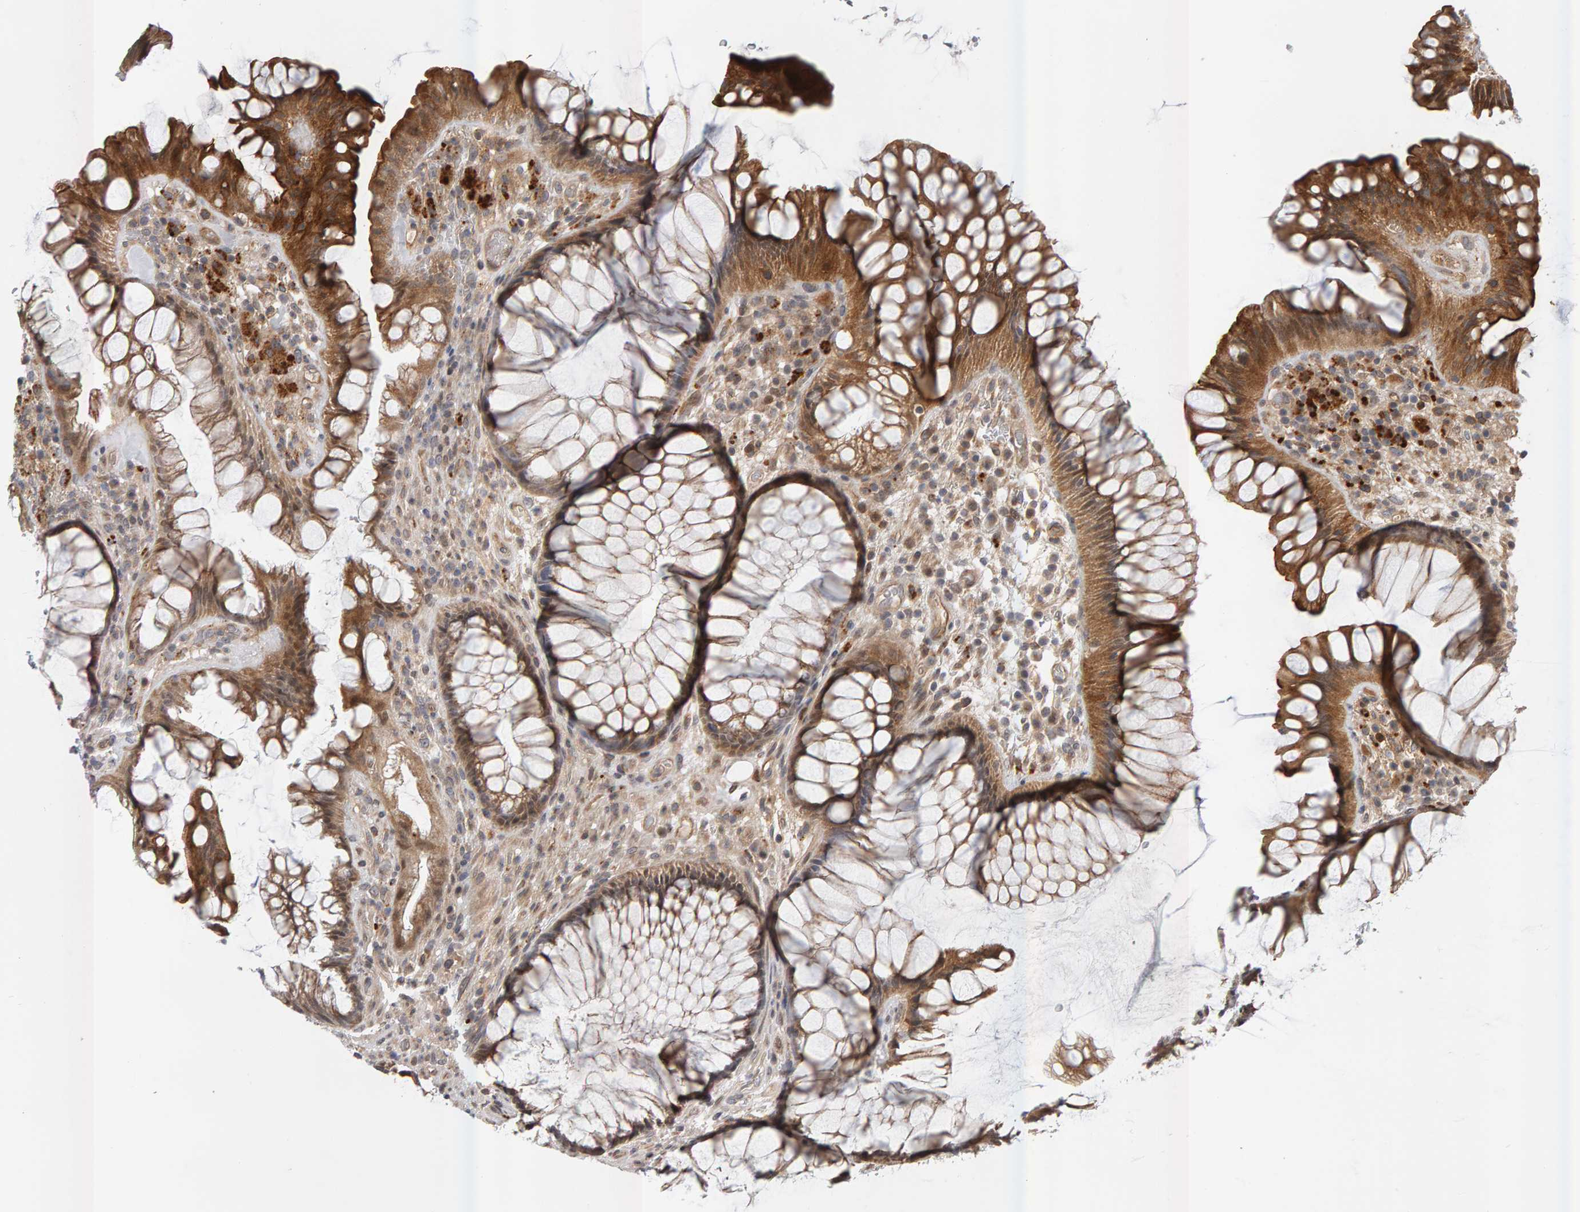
{"staining": {"intensity": "moderate", "quantity": ">75%", "location": "cytoplasmic/membranous"}, "tissue": "rectum", "cell_type": "Glandular cells", "image_type": "normal", "snomed": [{"axis": "morphology", "description": "Normal tissue, NOS"}, {"axis": "topography", "description": "Rectum"}], "caption": "Unremarkable rectum reveals moderate cytoplasmic/membranous staining in about >75% of glandular cells Using DAB (3,3'-diaminobenzidine) (brown) and hematoxylin (blue) stains, captured at high magnification using brightfield microscopy..", "gene": "ZNF160", "patient": {"sex": "male", "age": 51}}